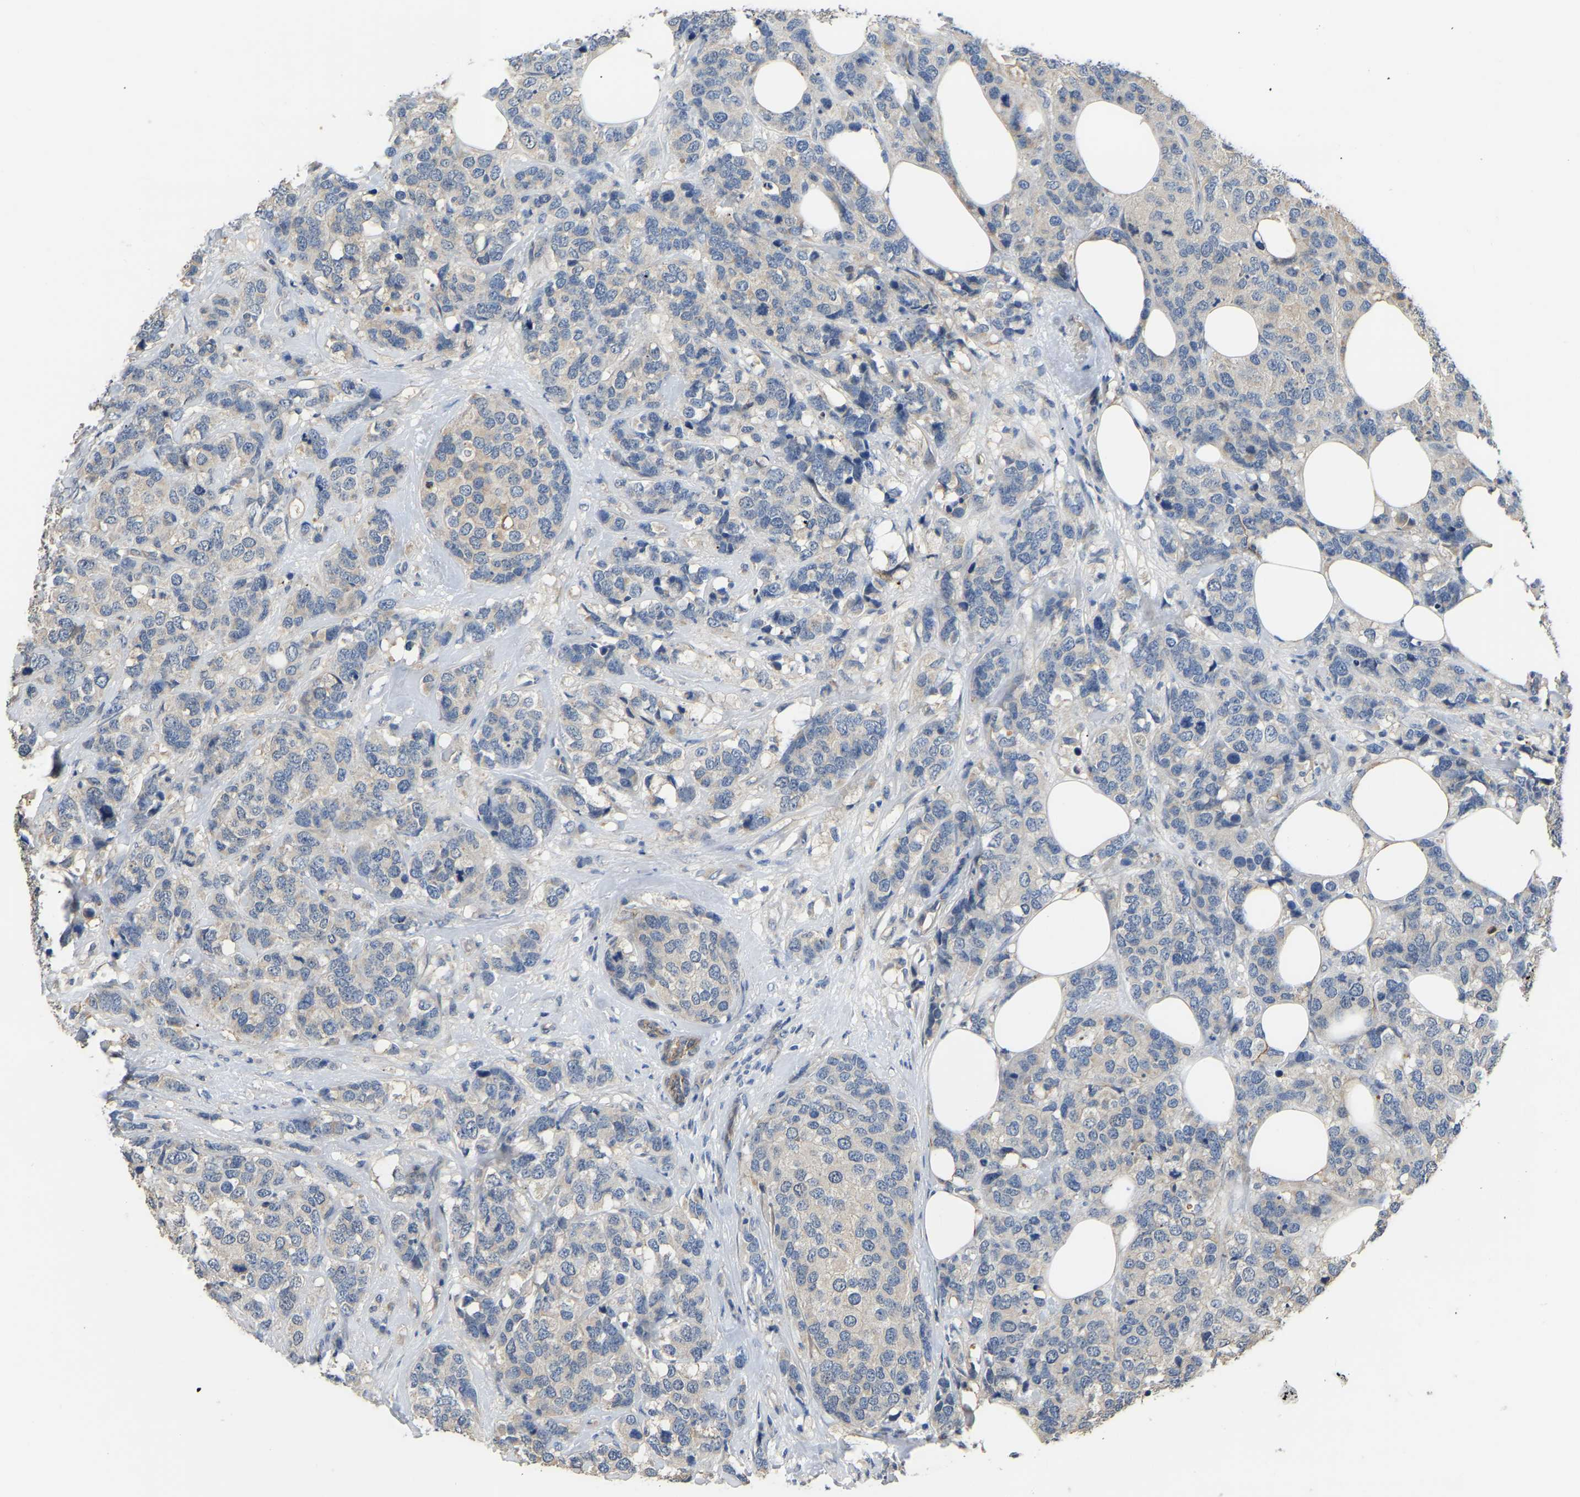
{"staining": {"intensity": "negative", "quantity": "none", "location": "none"}, "tissue": "breast cancer", "cell_type": "Tumor cells", "image_type": "cancer", "snomed": [{"axis": "morphology", "description": "Lobular carcinoma"}, {"axis": "topography", "description": "Breast"}], "caption": "An immunohistochemistry photomicrograph of lobular carcinoma (breast) is shown. There is no staining in tumor cells of lobular carcinoma (breast).", "gene": "HIGD2B", "patient": {"sex": "female", "age": 59}}